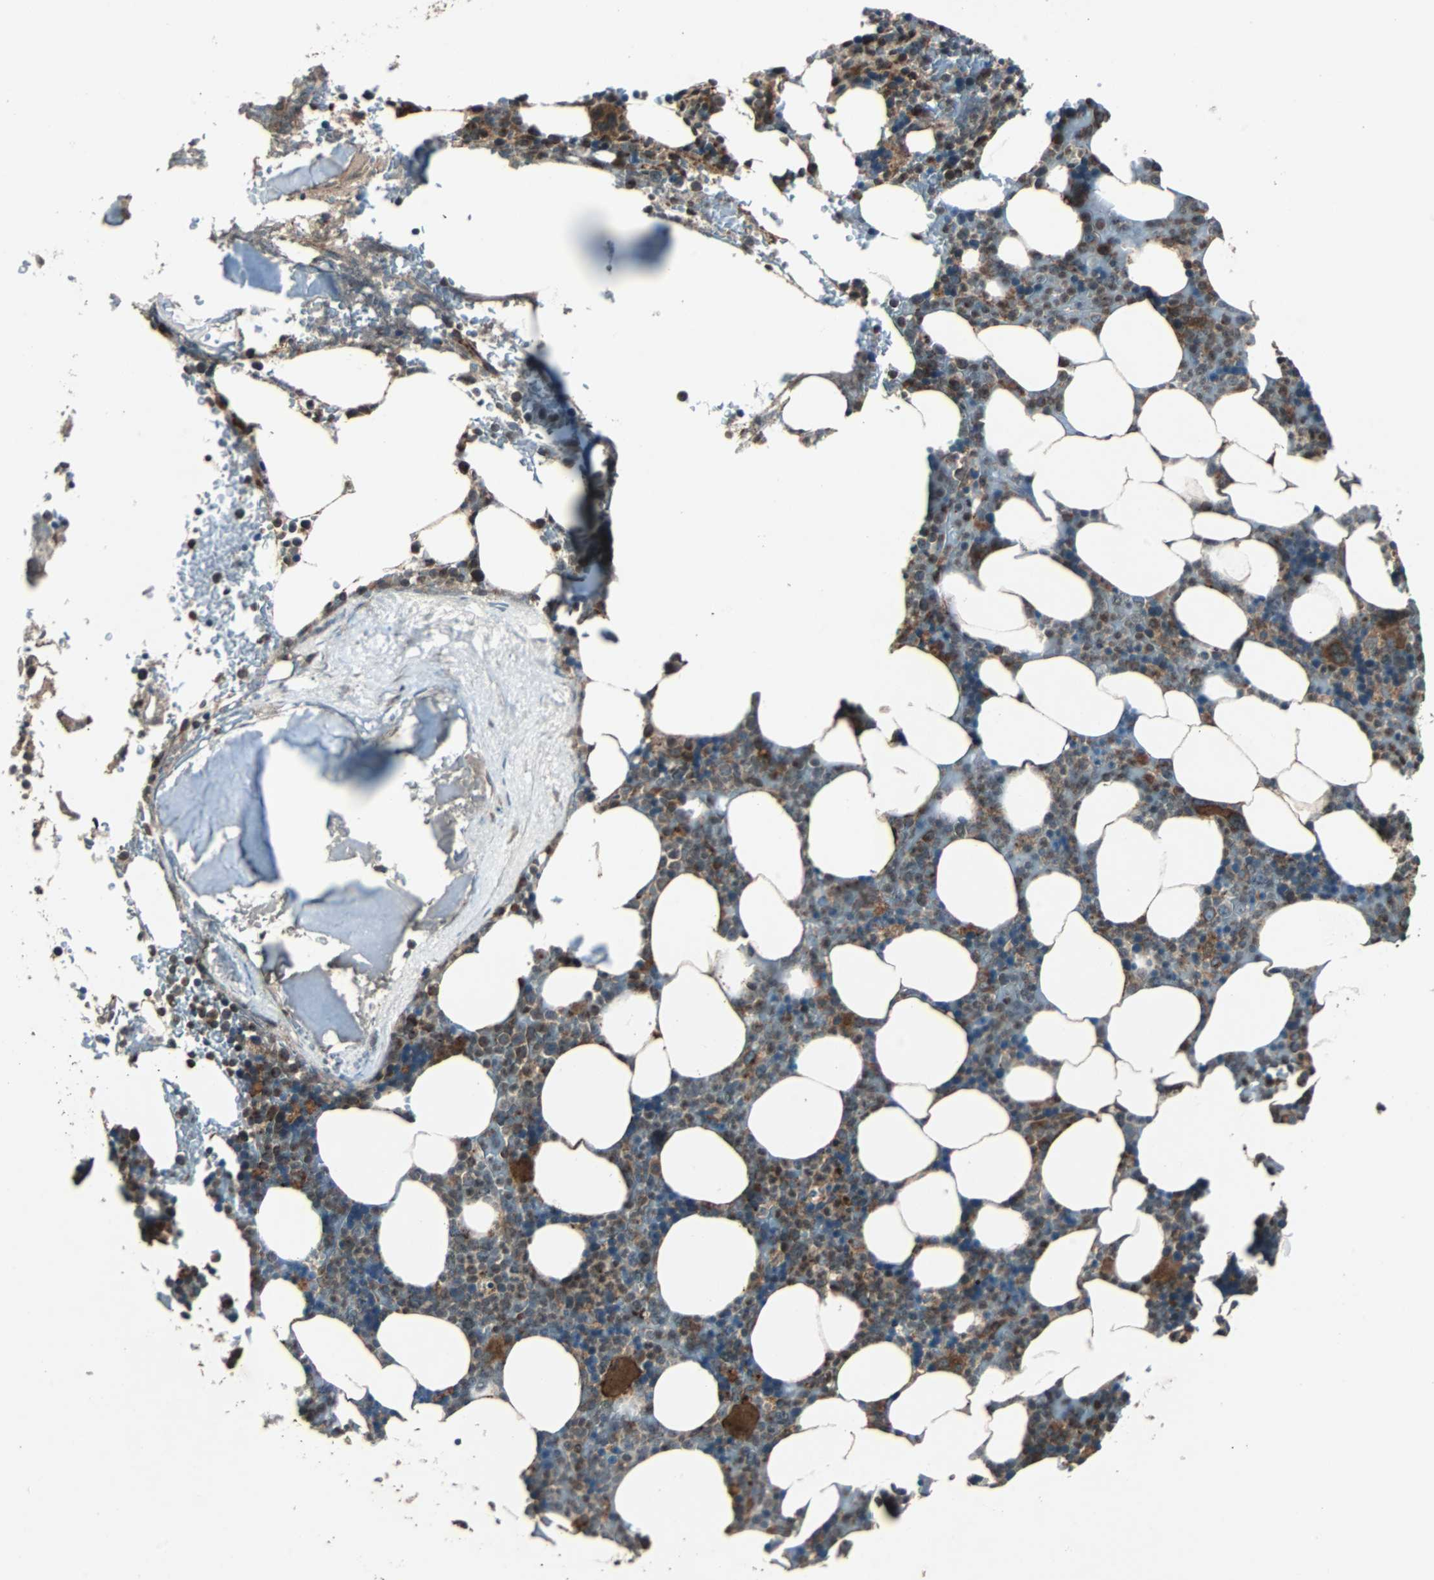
{"staining": {"intensity": "moderate", "quantity": "25%-75%", "location": "cytoplasmic/membranous"}, "tissue": "bone marrow", "cell_type": "Hematopoietic cells", "image_type": "normal", "snomed": [{"axis": "morphology", "description": "Normal tissue, NOS"}, {"axis": "topography", "description": "Bone marrow"}], "caption": "Moderate cytoplasmic/membranous protein staining is seen in about 25%-75% of hematopoietic cells in bone marrow. (IHC, brightfield microscopy, high magnification).", "gene": "RAB7A", "patient": {"sex": "female", "age": 73}}